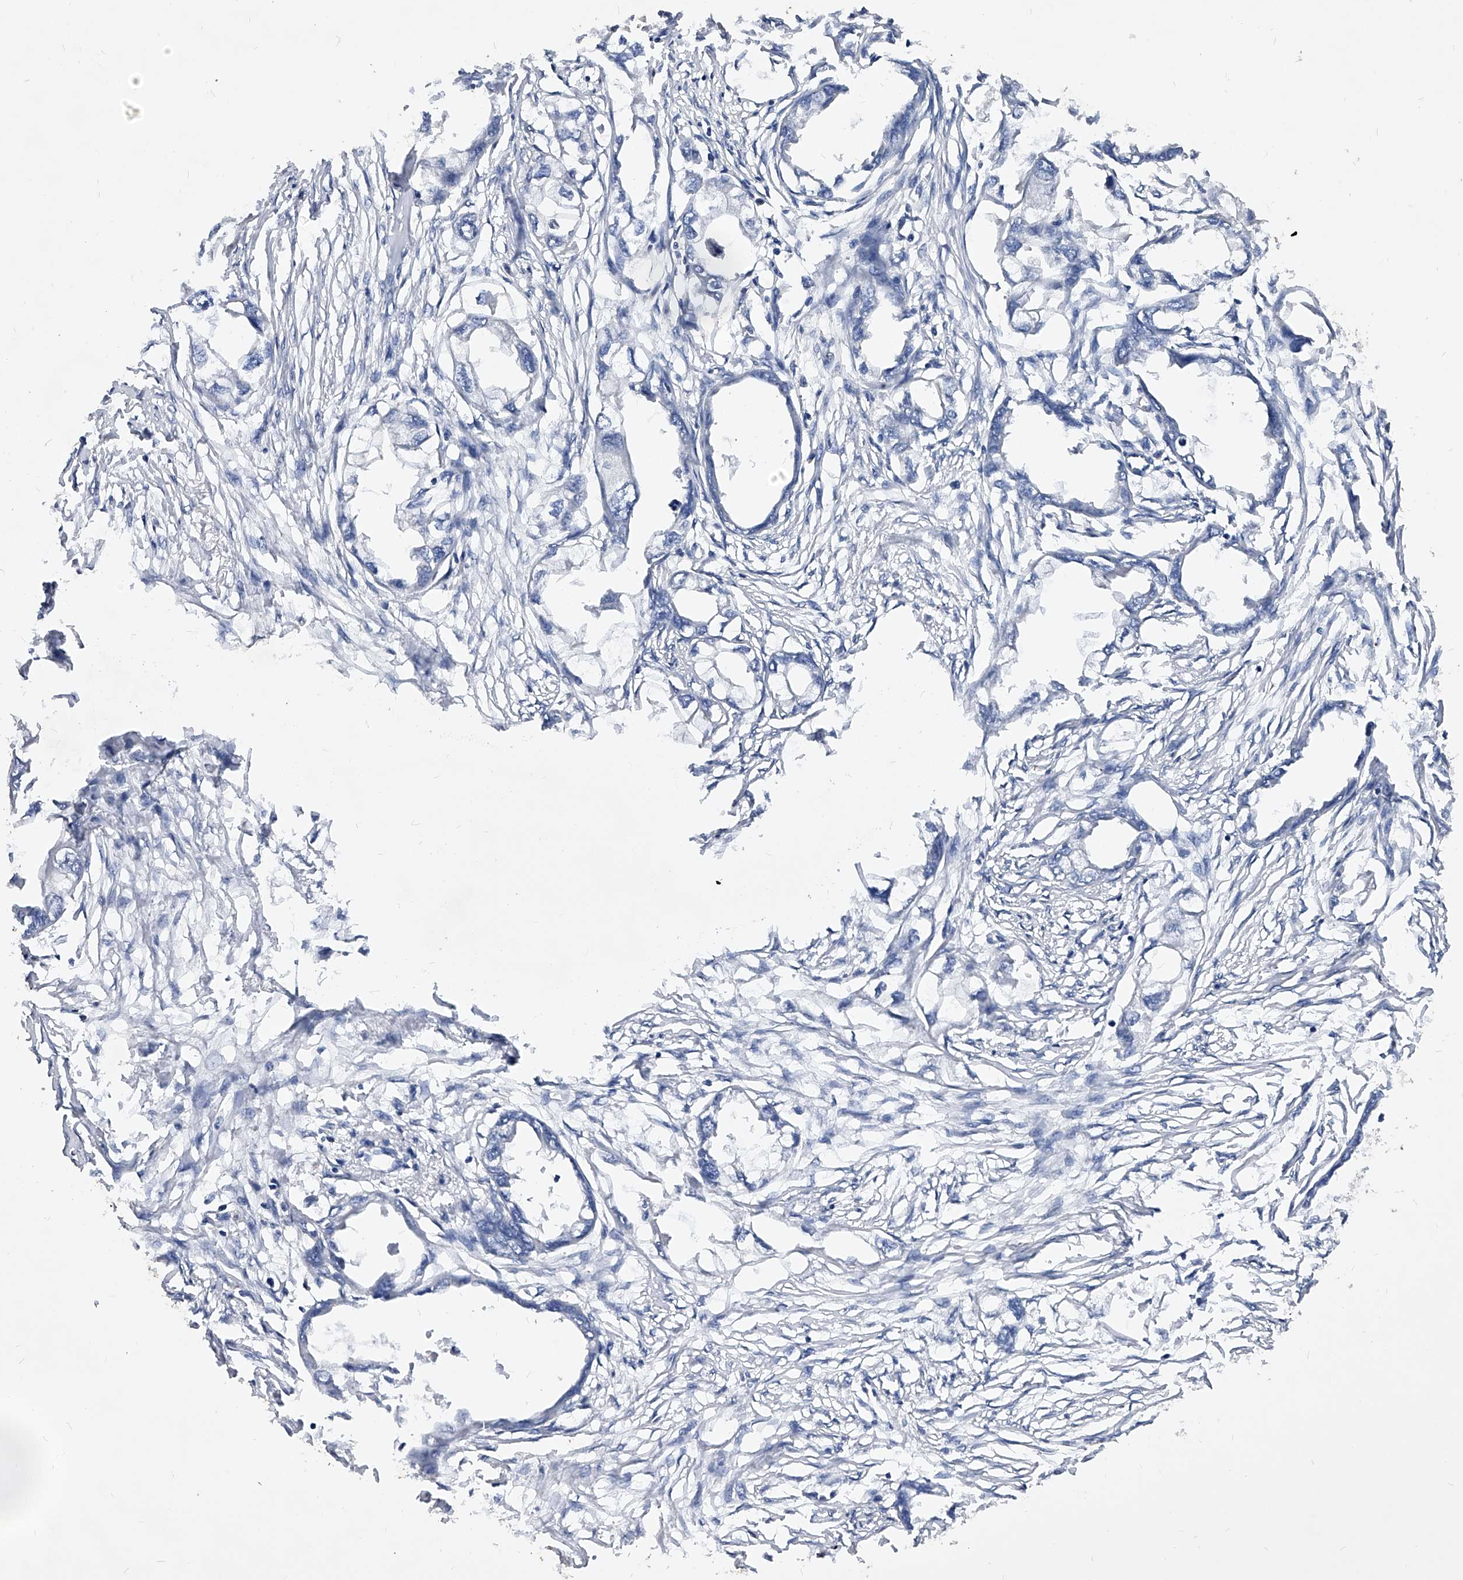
{"staining": {"intensity": "negative", "quantity": "none", "location": "none"}, "tissue": "endometrial cancer", "cell_type": "Tumor cells", "image_type": "cancer", "snomed": [{"axis": "morphology", "description": "Adenocarcinoma, NOS"}, {"axis": "morphology", "description": "Adenocarcinoma, metastatic, NOS"}, {"axis": "topography", "description": "Adipose tissue"}, {"axis": "topography", "description": "Endometrium"}], "caption": "Adenocarcinoma (endometrial) stained for a protein using immunohistochemistry (IHC) shows no expression tumor cells.", "gene": "ARL4C", "patient": {"sex": "female", "age": 67}}